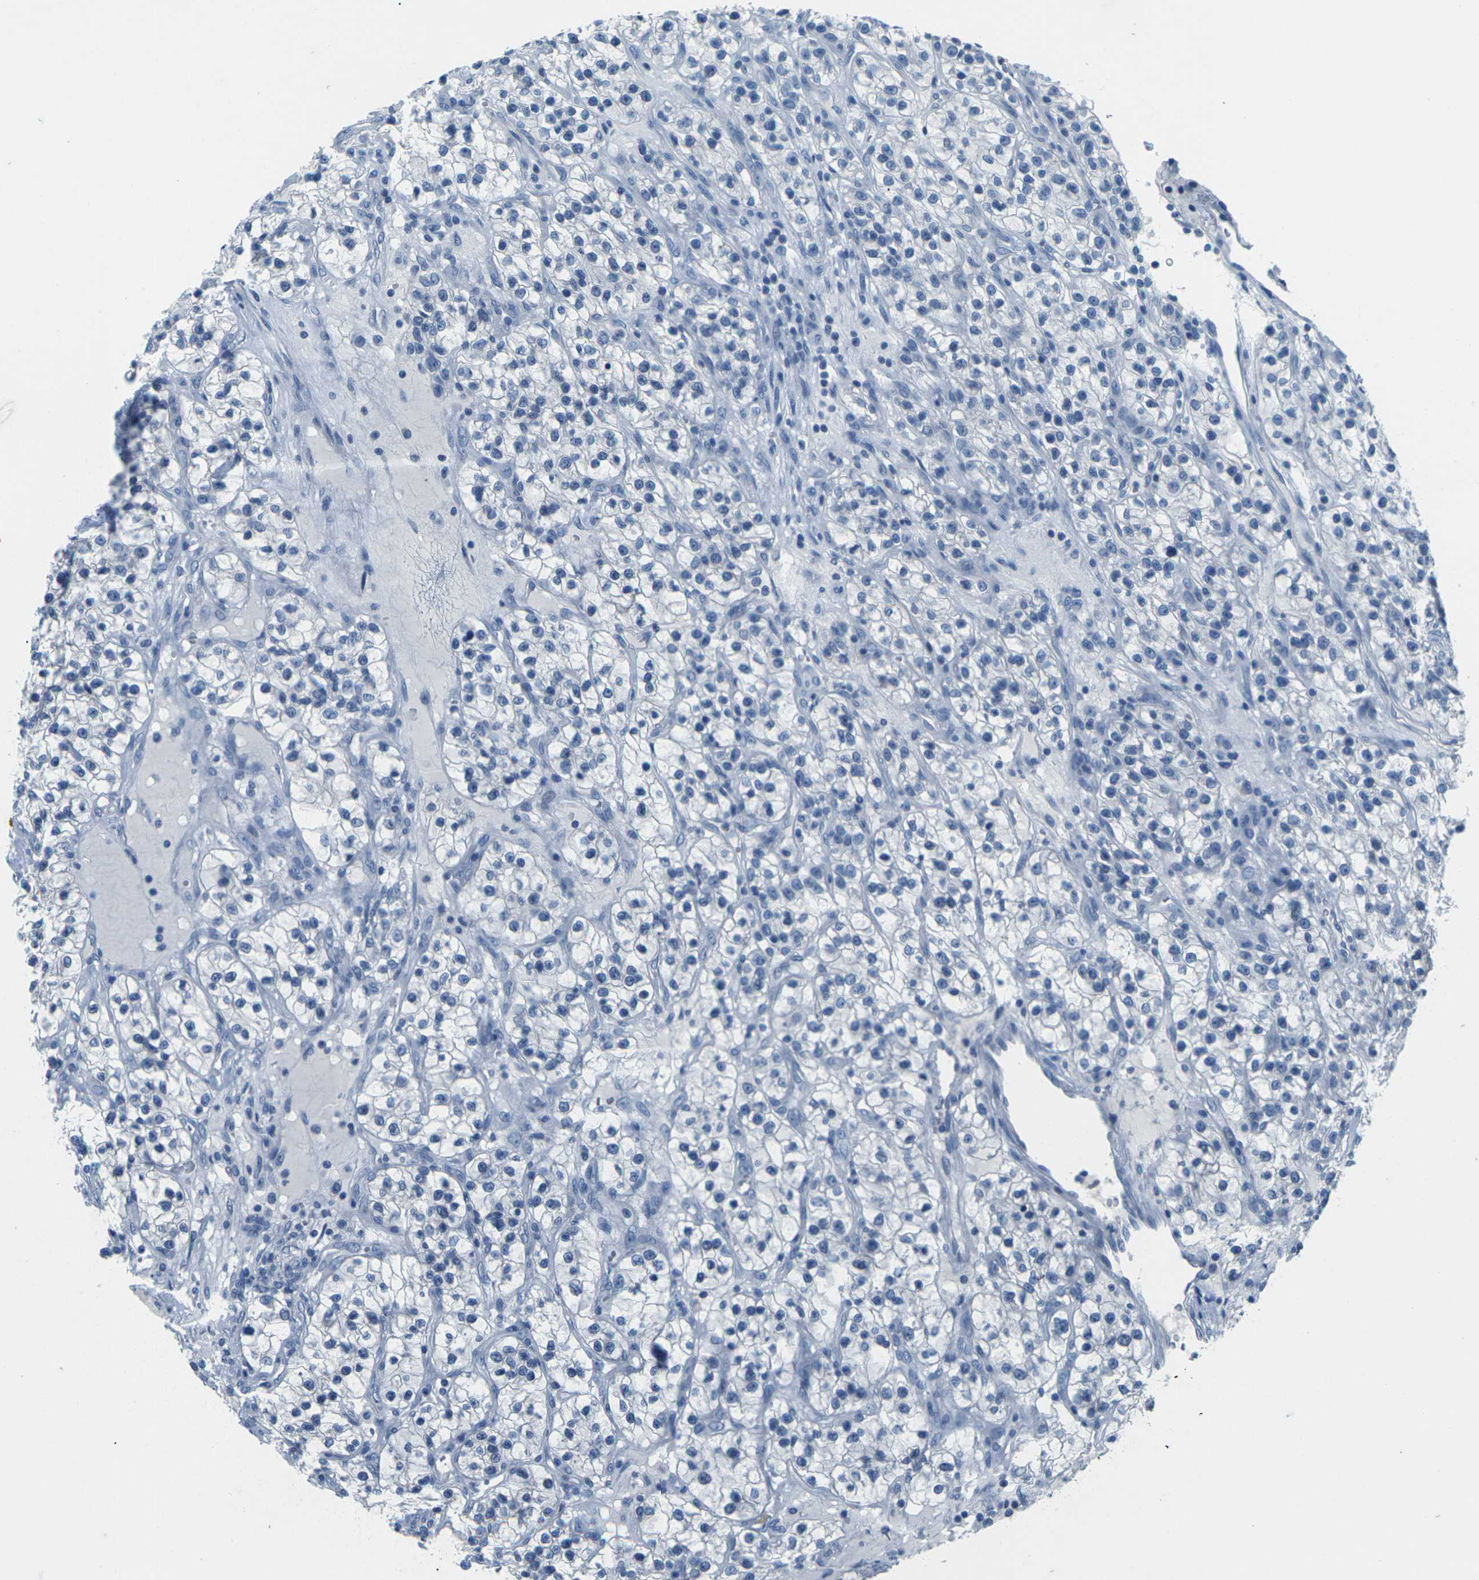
{"staining": {"intensity": "negative", "quantity": "none", "location": "none"}, "tissue": "renal cancer", "cell_type": "Tumor cells", "image_type": "cancer", "snomed": [{"axis": "morphology", "description": "Adenocarcinoma, NOS"}, {"axis": "topography", "description": "Kidney"}], "caption": "Tumor cells show no significant protein staining in renal cancer.", "gene": "UMOD", "patient": {"sex": "female", "age": 57}}